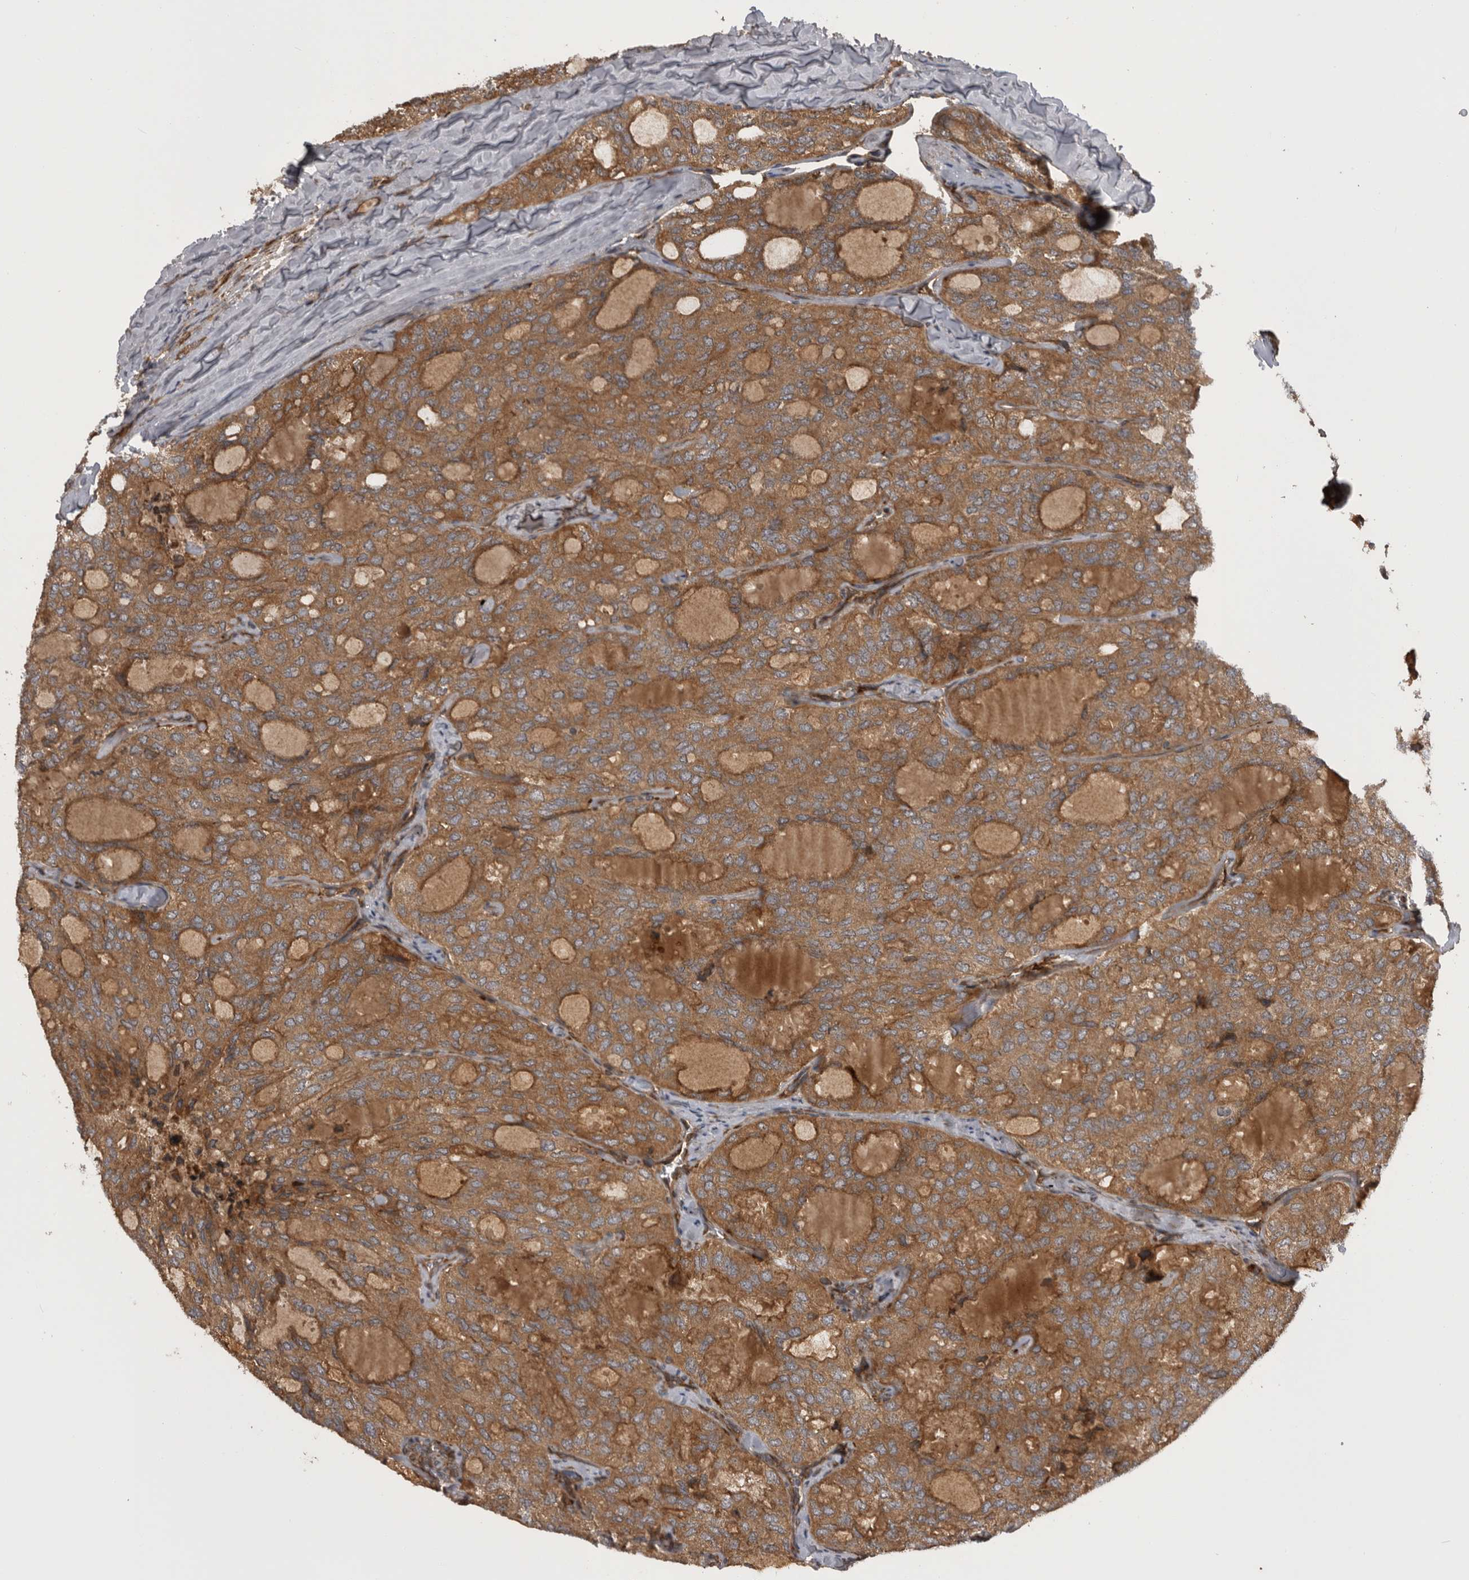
{"staining": {"intensity": "moderate", "quantity": ">75%", "location": "cytoplasmic/membranous"}, "tissue": "thyroid cancer", "cell_type": "Tumor cells", "image_type": "cancer", "snomed": [{"axis": "morphology", "description": "Follicular adenoma carcinoma, NOS"}, {"axis": "topography", "description": "Thyroid gland"}], "caption": "An immunohistochemistry (IHC) micrograph of tumor tissue is shown. Protein staining in brown labels moderate cytoplasmic/membranous positivity in thyroid follicular adenoma carcinoma within tumor cells. (Brightfield microscopy of DAB IHC at high magnification).", "gene": "RAB3GAP2", "patient": {"sex": "male", "age": 75}}